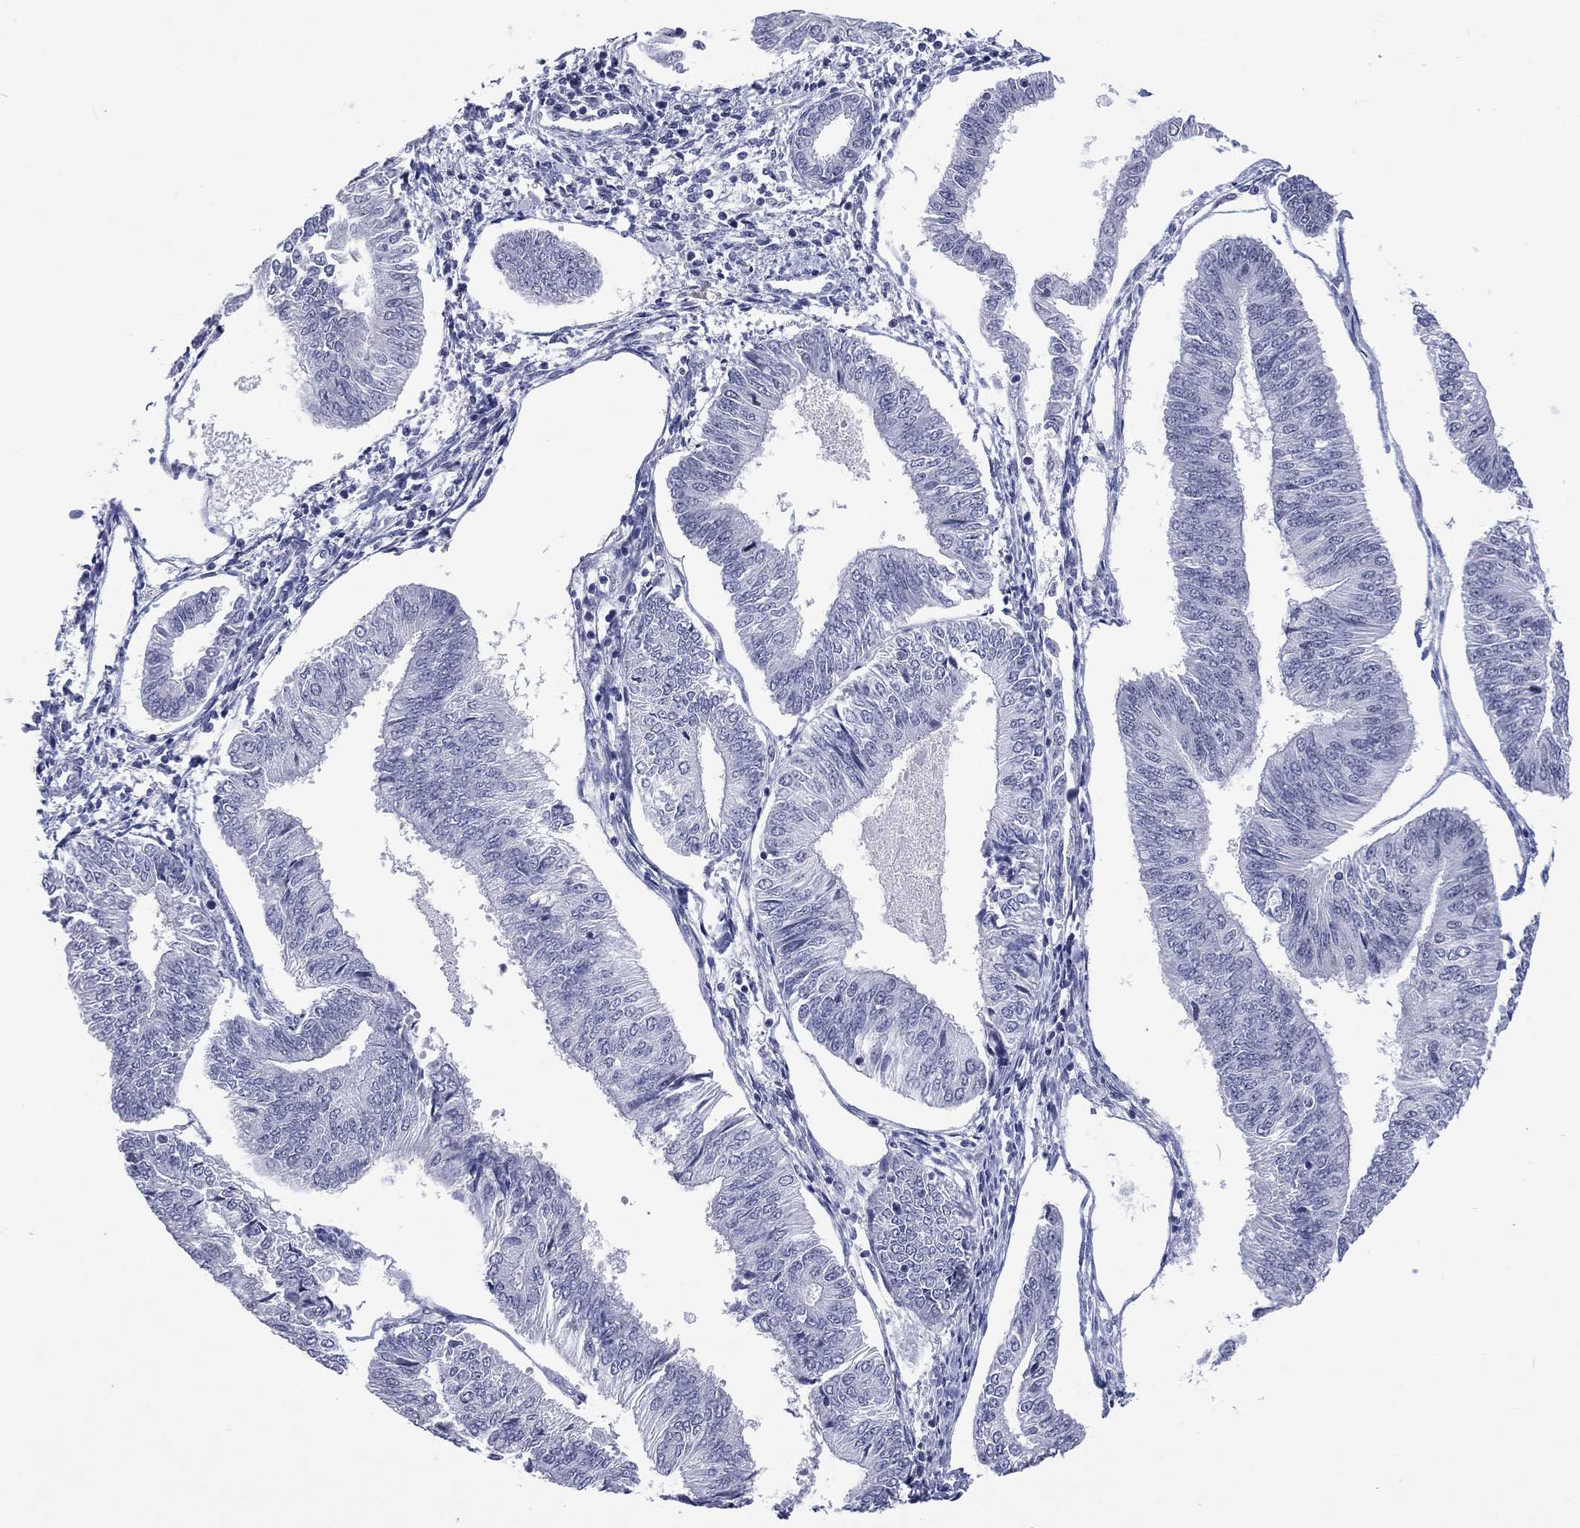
{"staining": {"intensity": "negative", "quantity": "none", "location": "none"}, "tissue": "endometrial cancer", "cell_type": "Tumor cells", "image_type": "cancer", "snomed": [{"axis": "morphology", "description": "Adenocarcinoma, NOS"}, {"axis": "topography", "description": "Endometrium"}], "caption": "Endometrial cancer was stained to show a protein in brown. There is no significant staining in tumor cells.", "gene": "SSX1", "patient": {"sex": "female", "age": 58}}